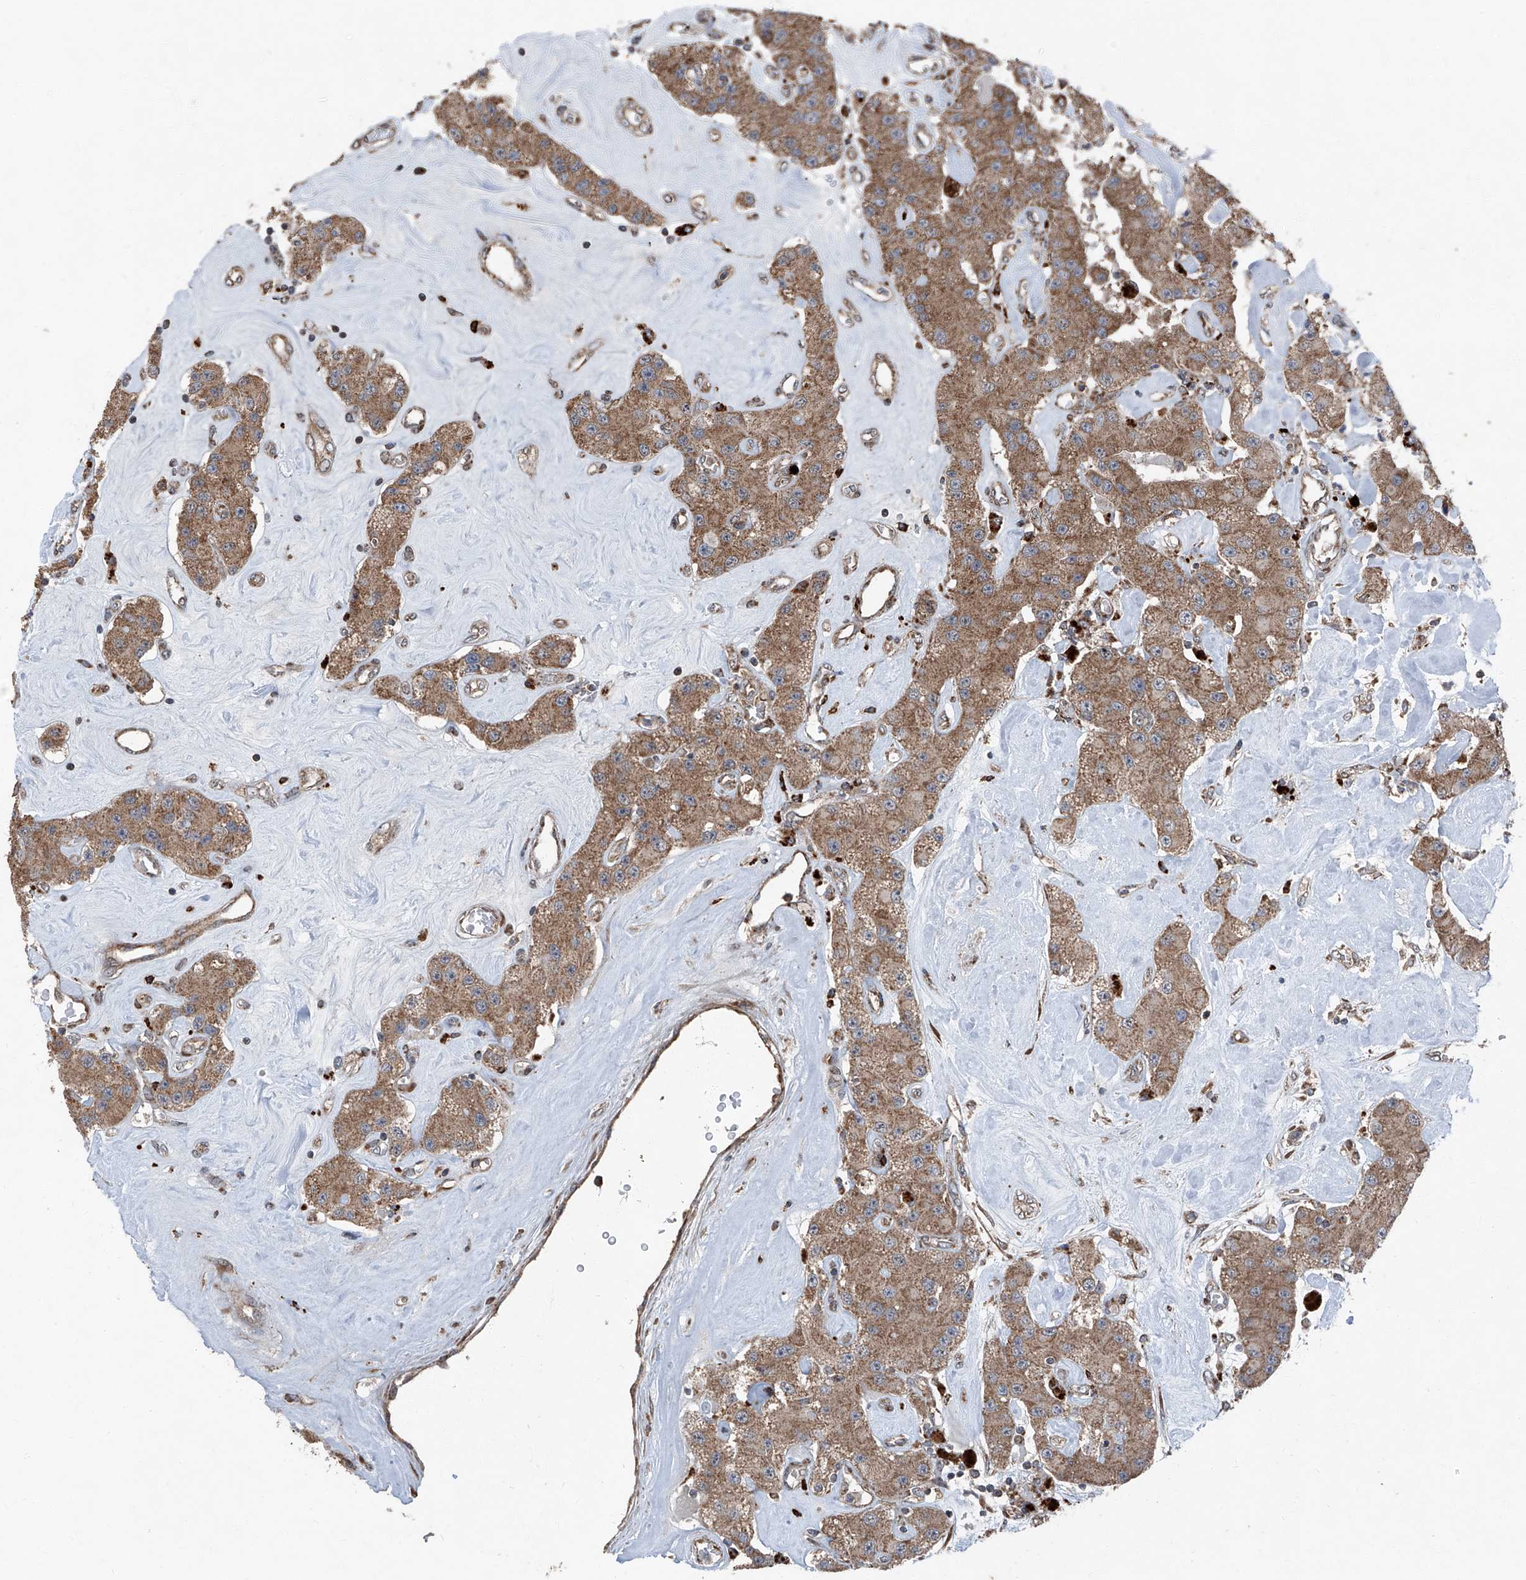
{"staining": {"intensity": "moderate", "quantity": ">75%", "location": "cytoplasmic/membranous"}, "tissue": "carcinoid", "cell_type": "Tumor cells", "image_type": "cancer", "snomed": [{"axis": "morphology", "description": "Carcinoid, malignant, NOS"}, {"axis": "topography", "description": "Pancreas"}], "caption": "Moderate cytoplasmic/membranous expression is seen in approximately >75% of tumor cells in carcinoid.", "gene": "LIMK1", "patient": {"sex": "male", "age": 41}}